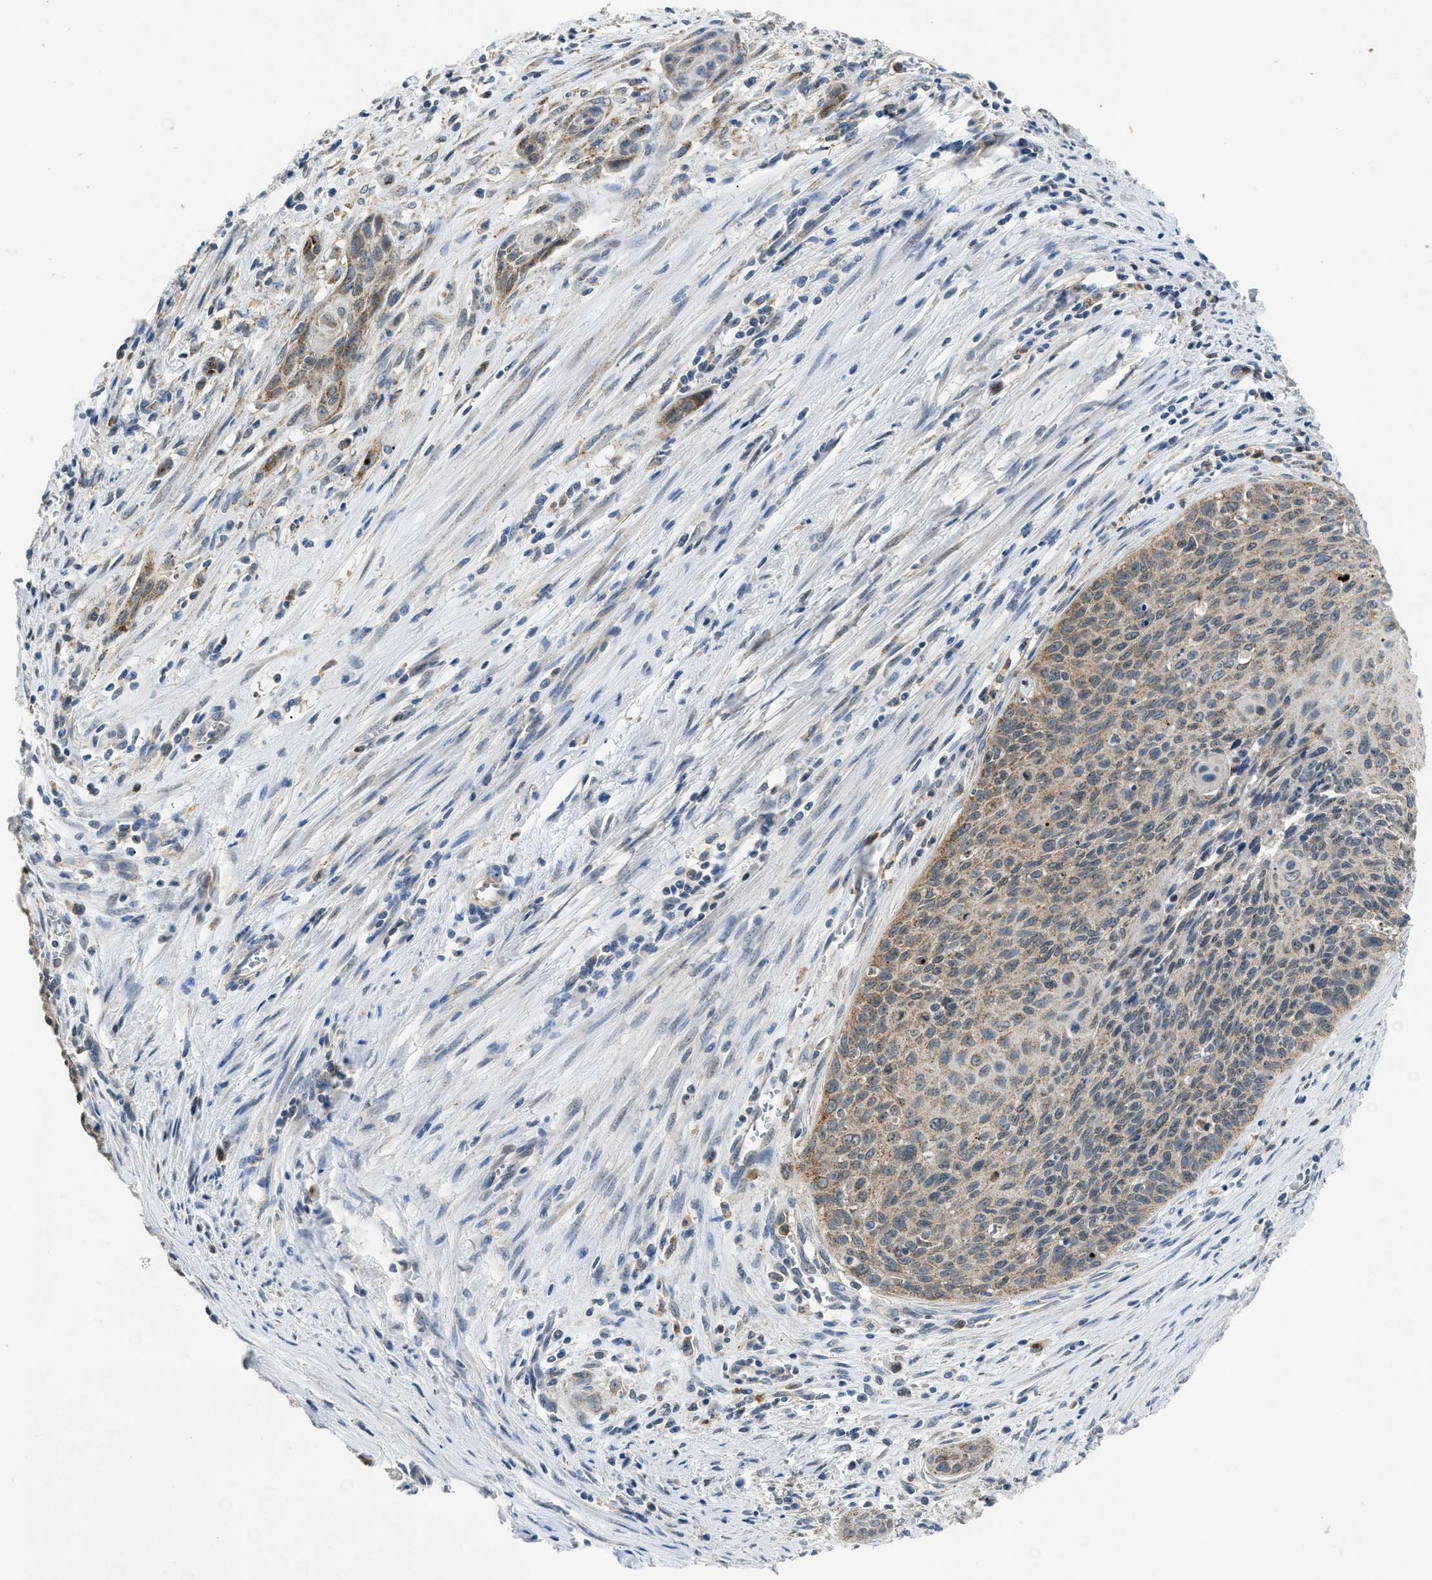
{"staining": {"intensity": "weak", "quantity": "25%-75%", "location": "cytoplasmic/membranous"}, "tissue": "cervical cancer", "cell_type": "Tumor cells", "image_type": "cancer", "snomed": [{"axis": "morphology", "description": "Squamous cell carcinoma, NOS"}, {"axis": "topography", "description": "Cervix"}], "caption": "A photomicrograph of cervical squamous cell carcinoma stained for a protein displays weak cytoplasmic/membranous brown staining in tumor cells.", "gene": "TOMM34", "patient": {"sex": "female", "age": 55}}